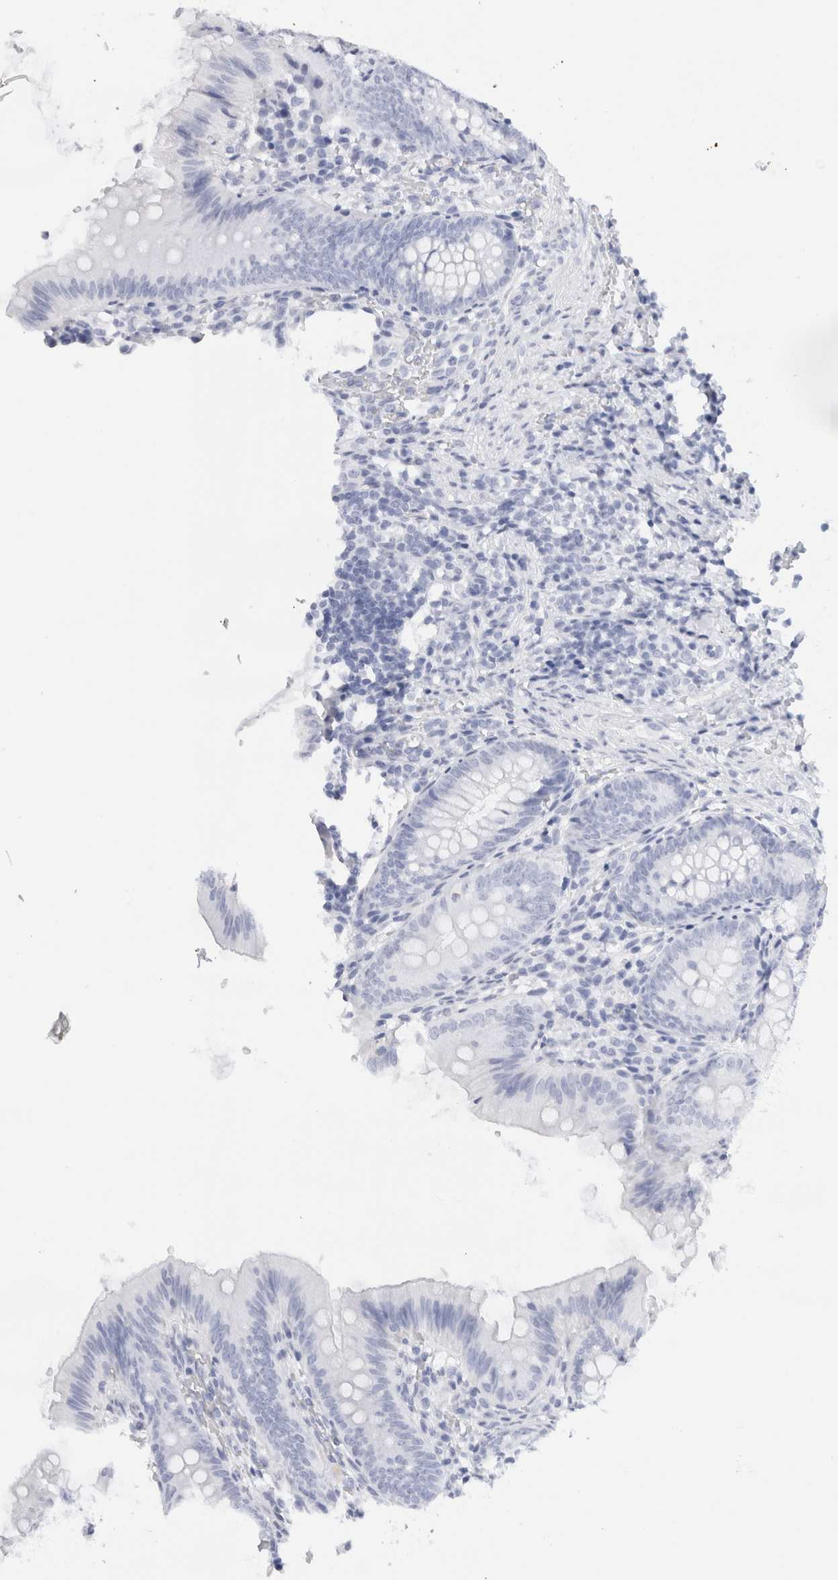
{"staining": {"intensity": "negative", "quantity": "none", "location": "none"}, "tissue": "appendix", "cell_type": "Glandular cells", "image_type": "normal", "snomed": [{"axis": "morphology", "description": "Normal tissue, NOS"}, {"axis": "topography", "description": "Appendix"}], "caption": "Immunohistochemical staining of unremarkable appendix reveals no significant expression in glandular cells. (DAB immunohistochemistry (IHC) visualized using brightfield microscopy, high magnification).", "gene": "MUC15", "patient": {"sex": "male", "age": 1}}